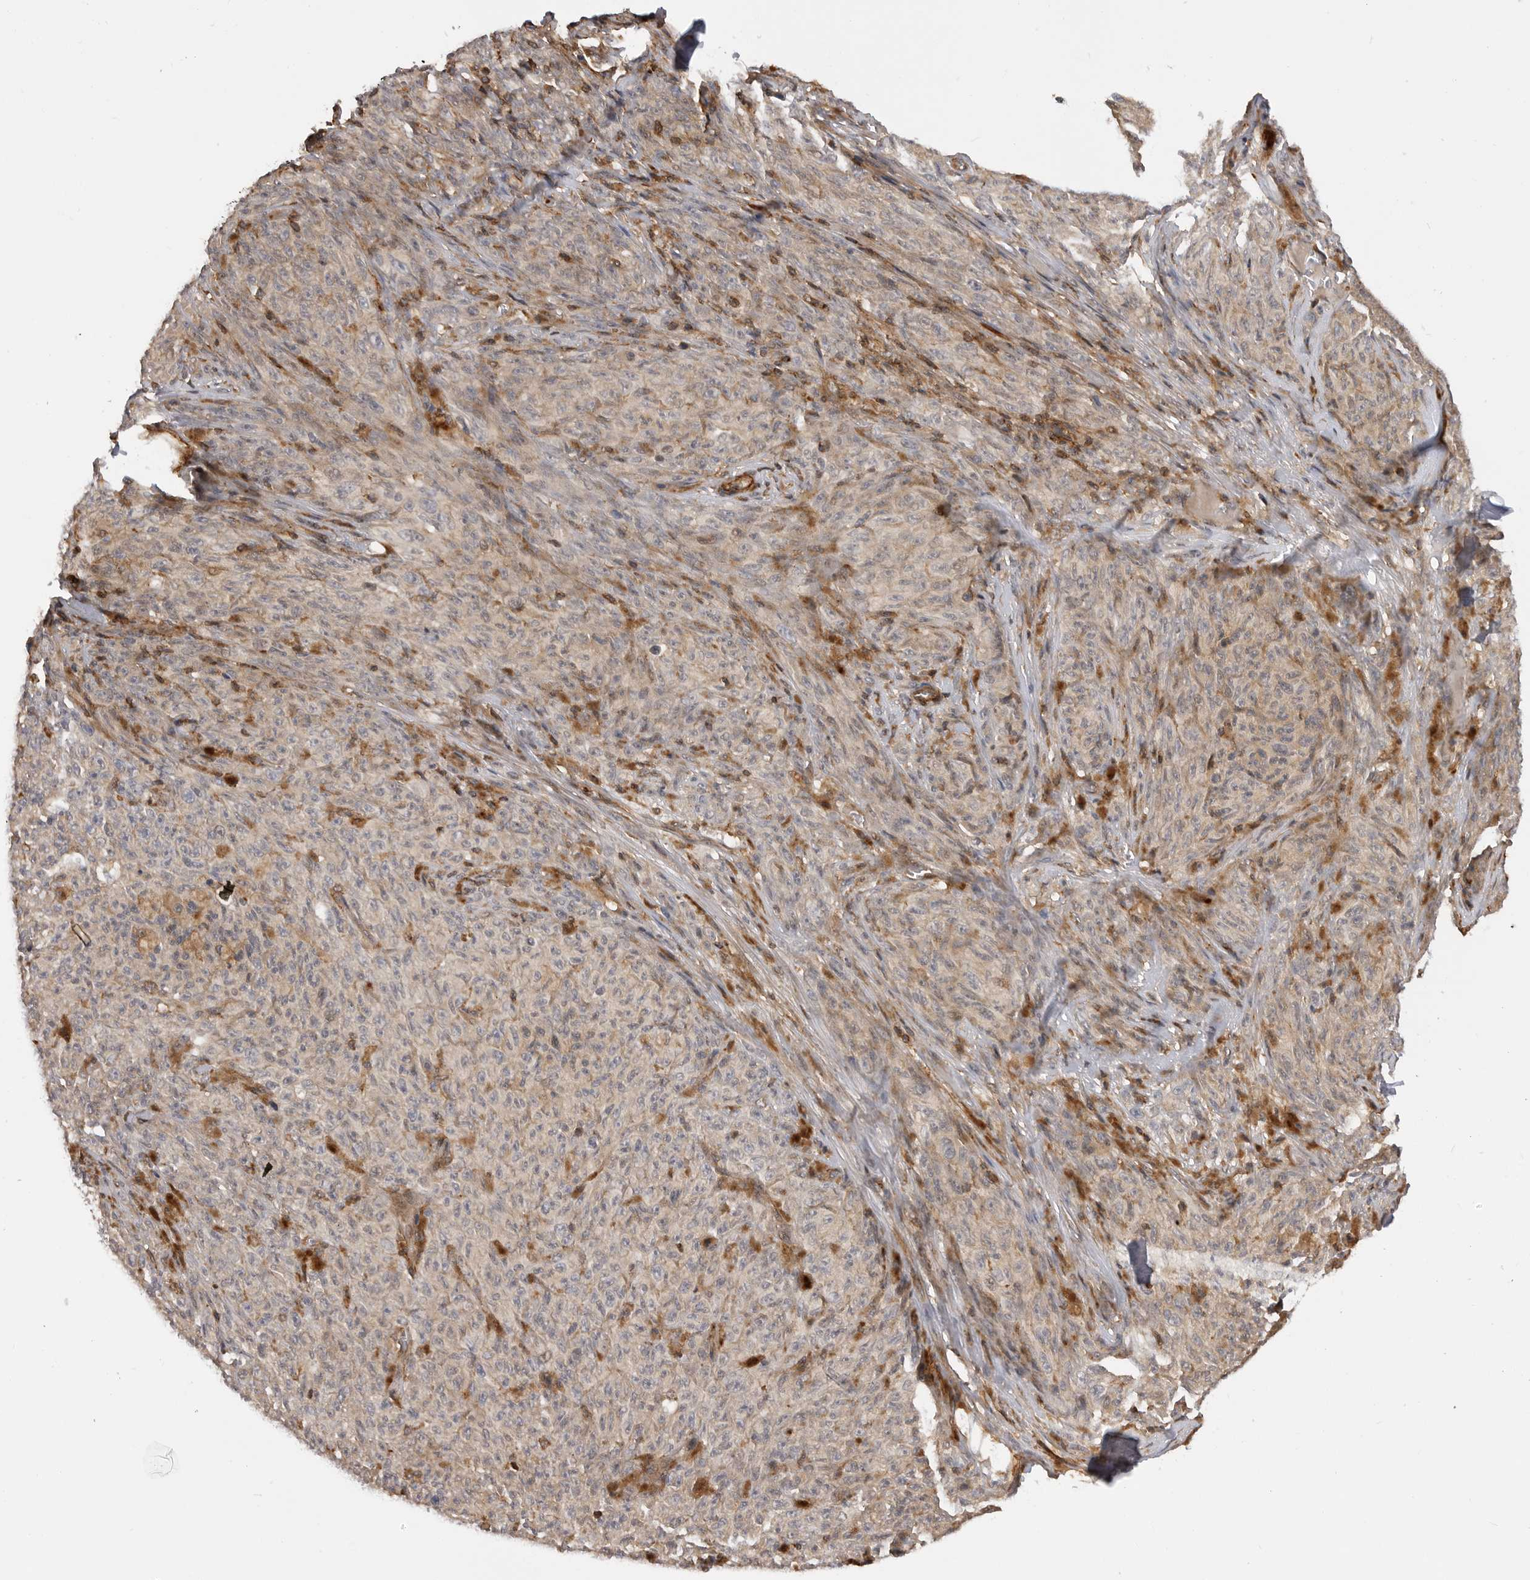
{"staining": {"intensity": "weak", "quantity": "25%-75%", "location": "cytoplasmic/membranous"}, "tissue": "melanoma", "cell_type": "Tumor cells", "image_type": "cancer", "snomed": [{"axis": "morphology", "description": "Malignant melanoma, NOS"}, {"axis": "topography", "description": "Skin"}], "caption": "Tumor cells demonstrate low levels of weak cytoplasmic/membranous expression in about 25%-75% of cells in melanoma.", "gene": "TRIM56", "patient": {"sex": "female", "age": 82}}